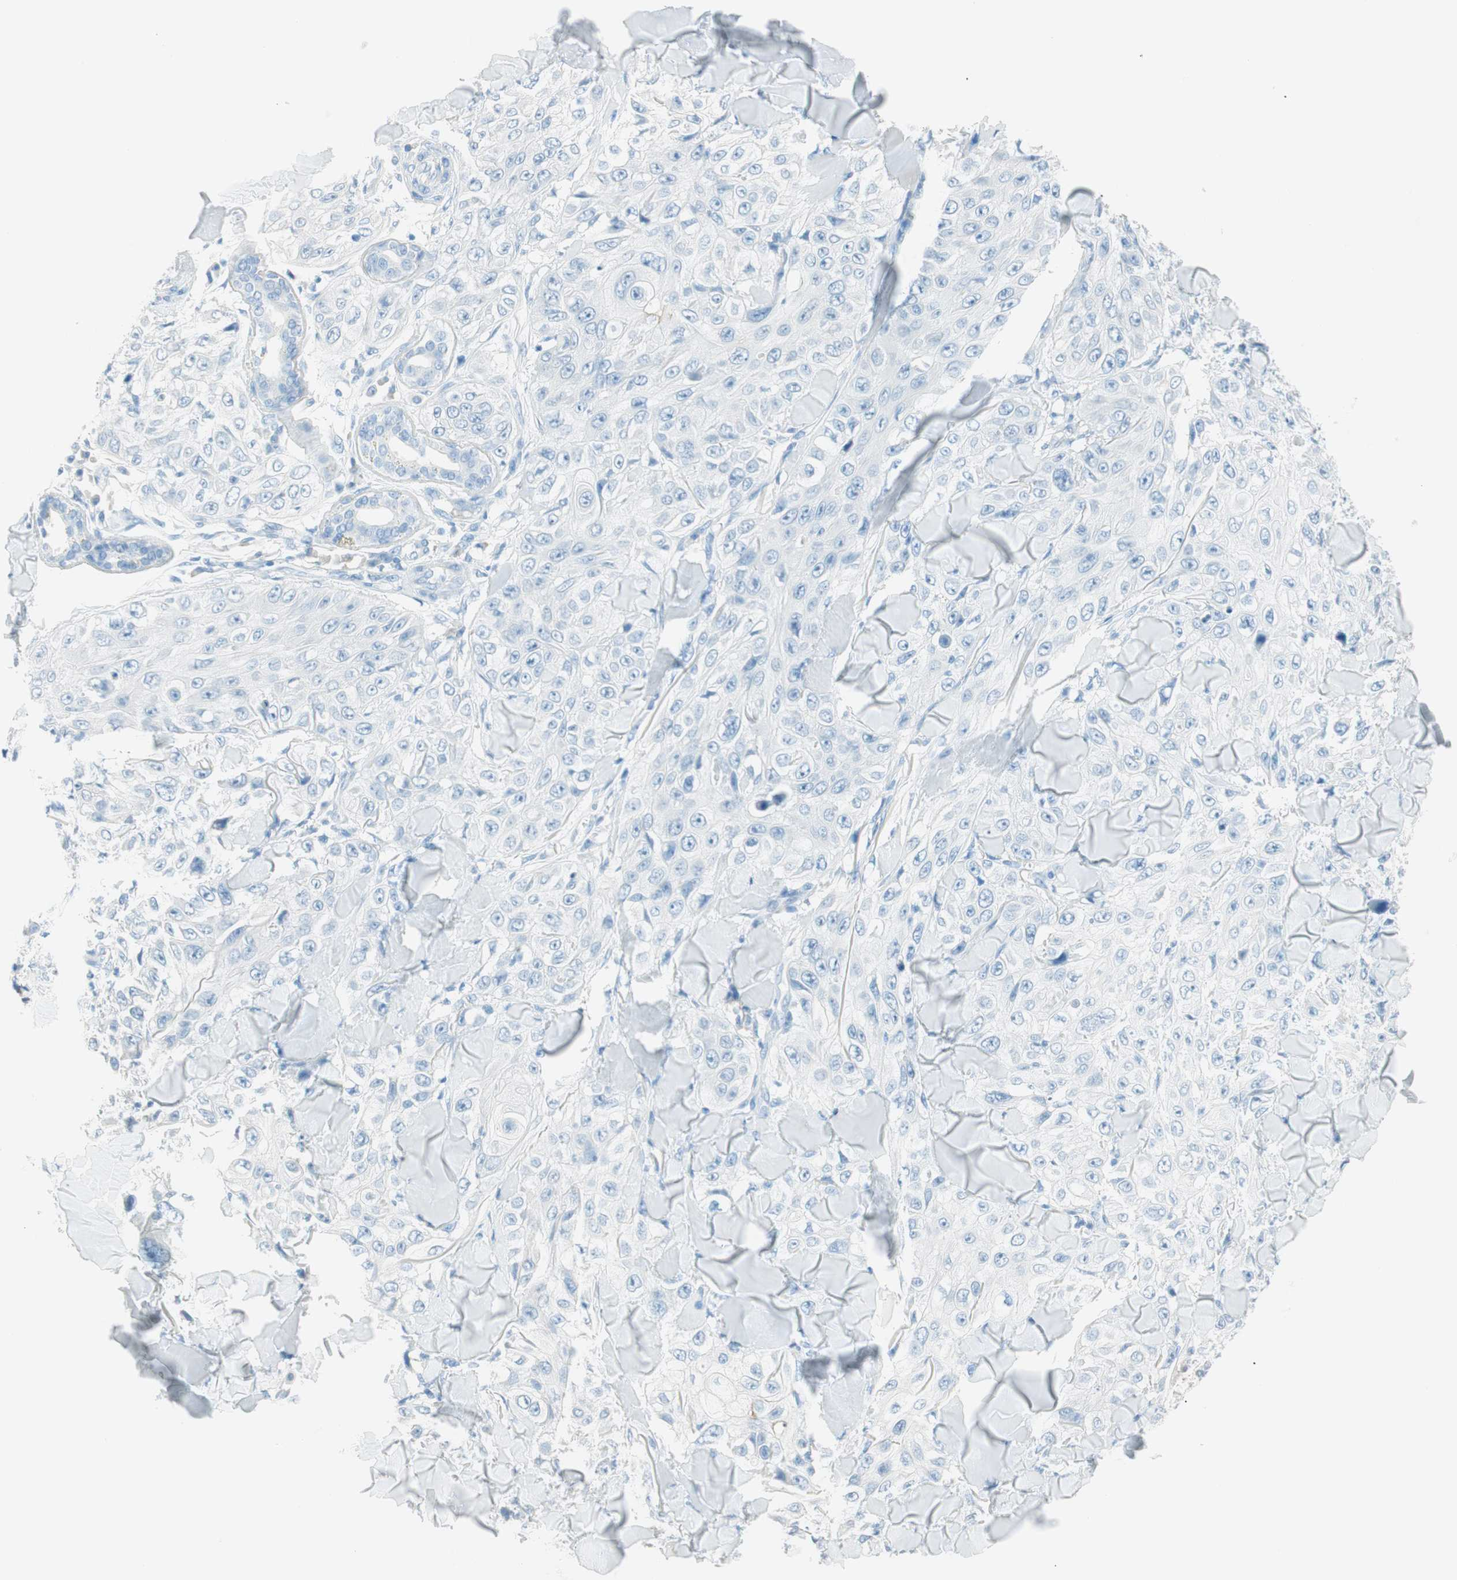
{"staining": {"intensity": "negative", "quantity": "none", "location": "none"}, "tissue": "skin cancer", "cell_type": "Tumor cells", "image_type": "cancer", "snomed": [{"axis": "morphology", "description": "Squamous cell carcinoma, NOS"}, {"axis": "topography", "description": "Skin"}], "caption": "Tumor cells show no significant expression in skin cancer.", "gene": "TNFRSF13C", "patient": {"sex": "male", "age": 86}}